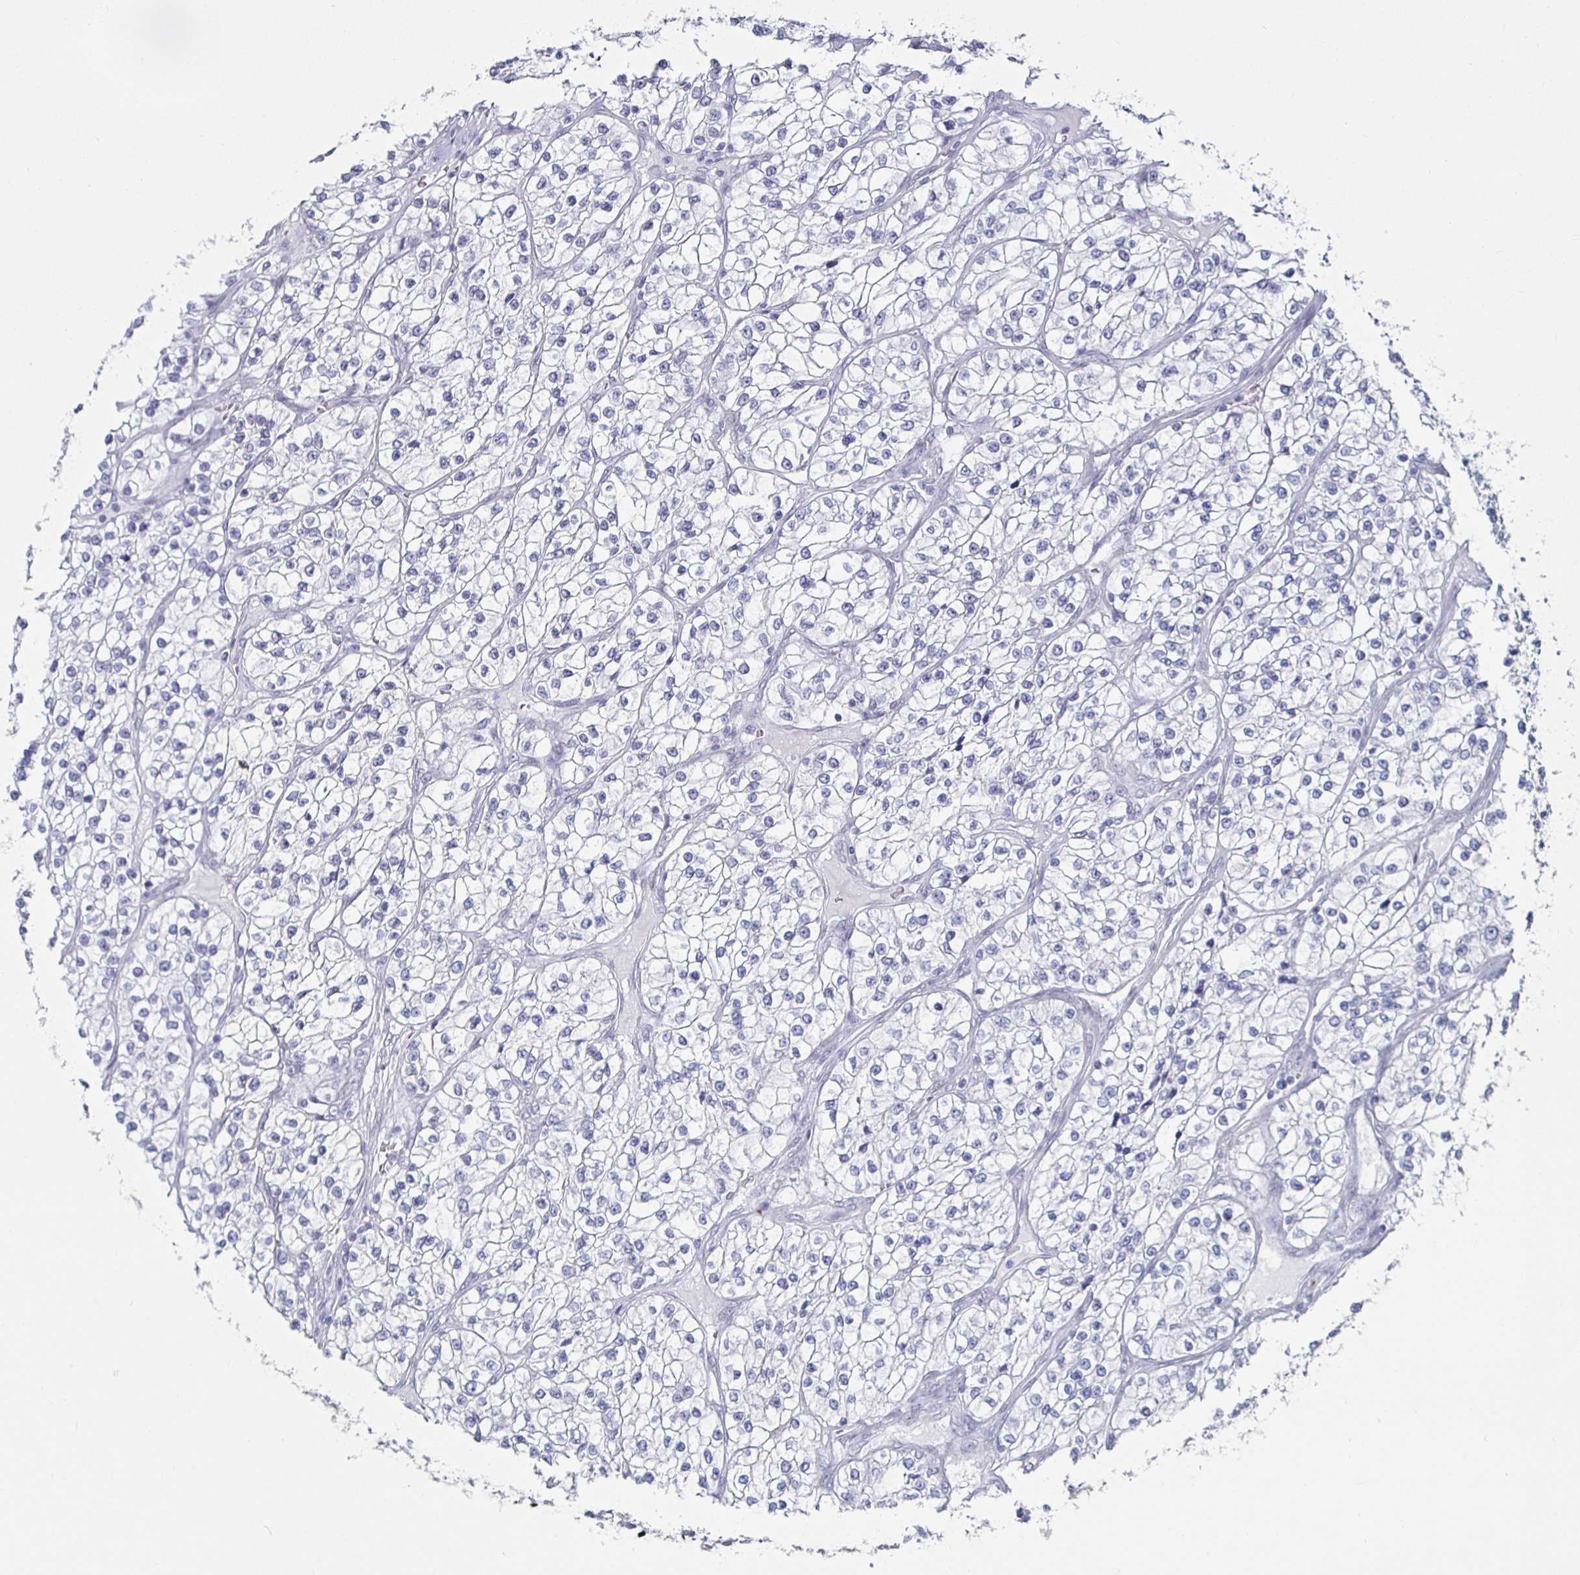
{"staining": {"intensity": "negative", "quantity": "none", "location": "none"}, "tissue": "renal cancer", "cell_type": "Tumor cells", "image_type": "cancer", "snomed": [{"axis": "morphology", "description": "Adenocarcinoma, NOS"}, {"axis": "topography", "description": "Kidney"}], "caption": "Tumor cells show no significant expression in renal cancer.", "gene": "KRT4", "patient": {"sex": "female", "age": 57}}